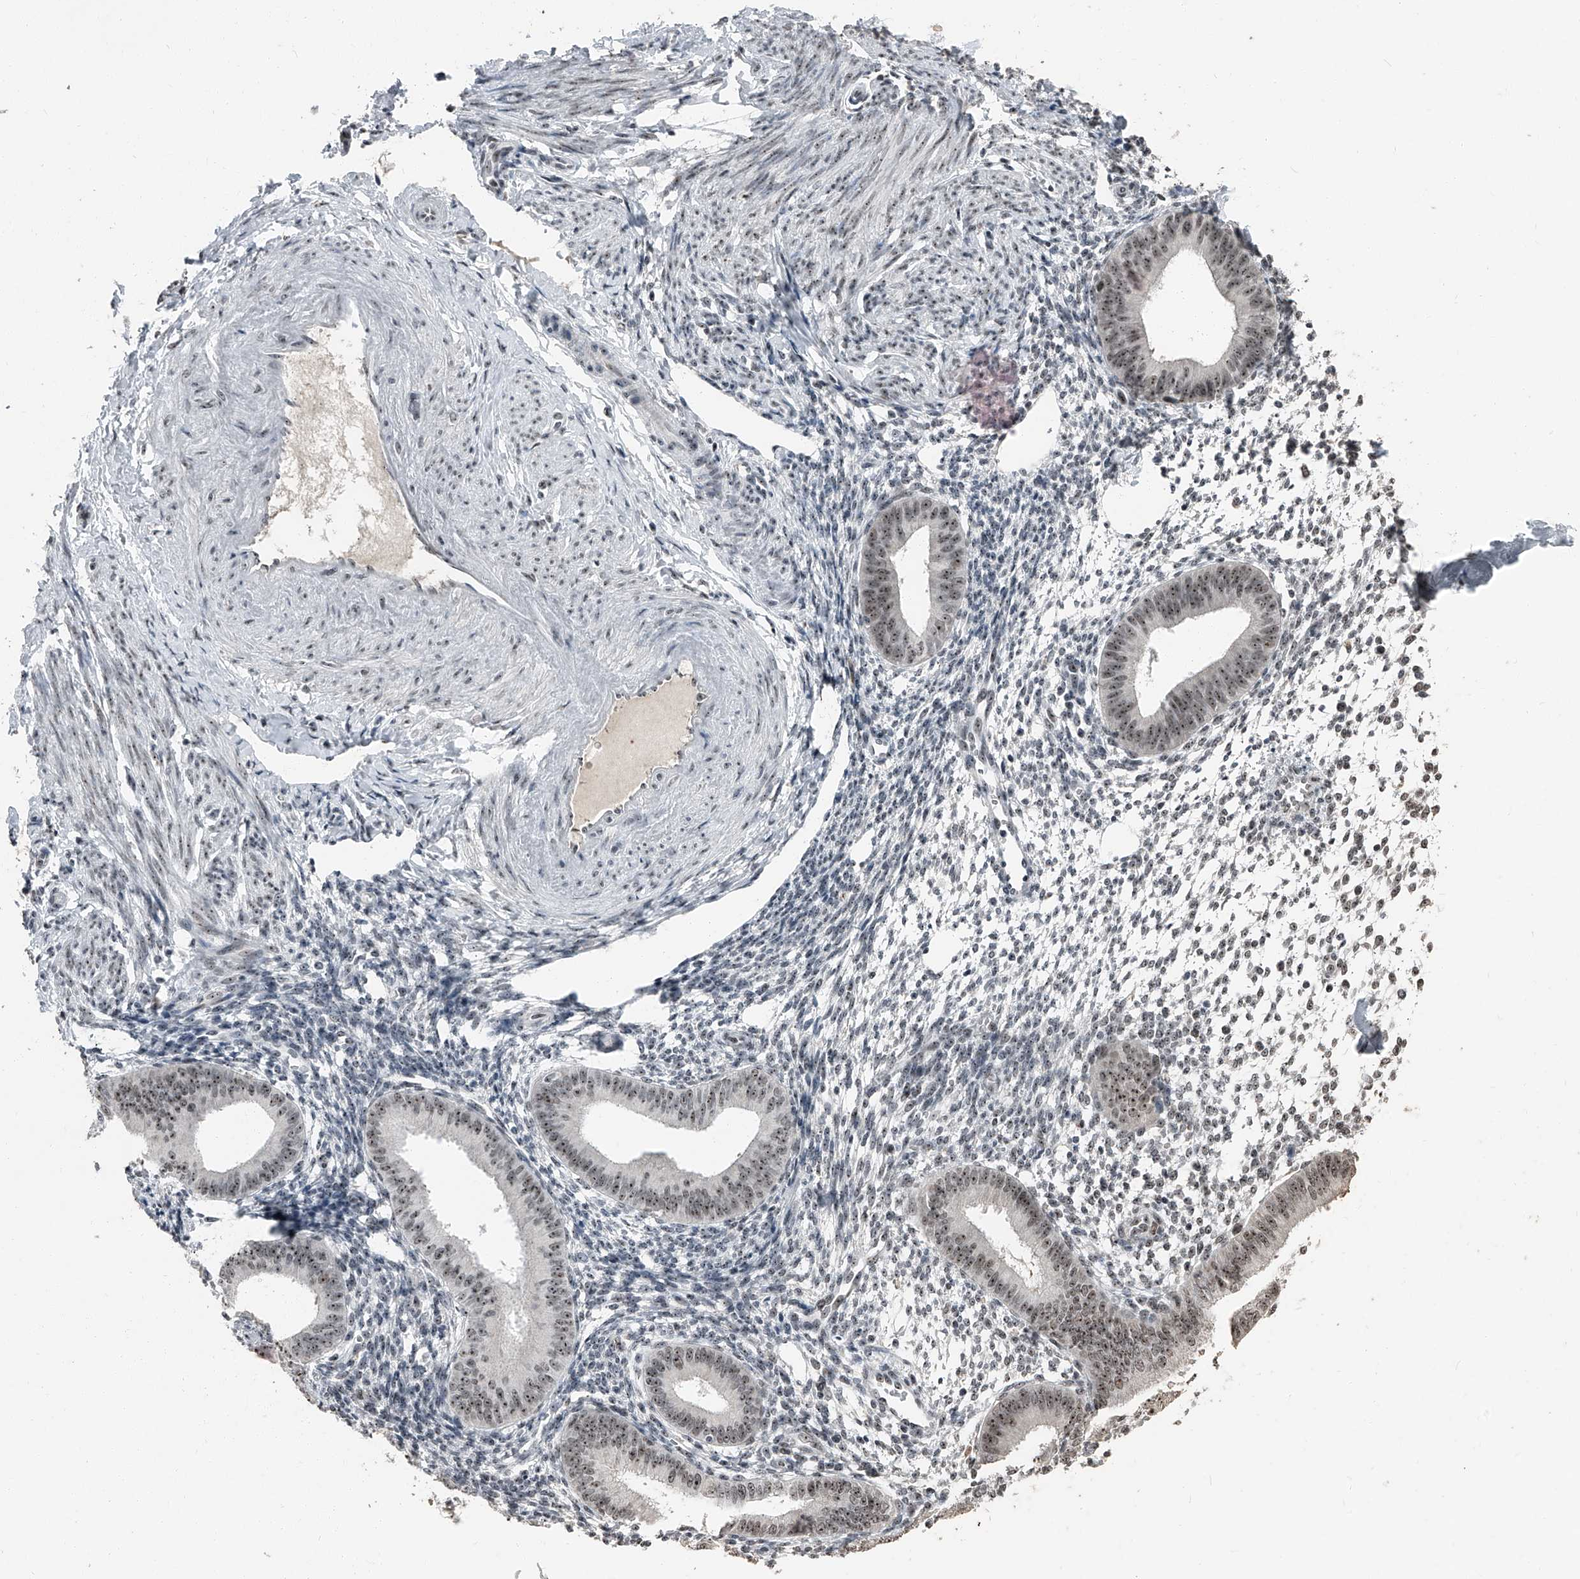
{"staining": {"intensity": "weak", "quantity": "25%-75%", "location": "nuclear"}, "tissue": "endometrium", "cell_type": "Cells in endometrial stroma", "image_type": "normal", "snomed": [{"axis": "morphology", "description": "Normal tissue, NOS"}, {"axis": "topography", "description": "Uterus"}, {"axis": "topography", "description": "Endometrium"}], "caption": "Unremarkable endometrium reveals weak nuclear expression in approximately 25%-75% of cells in endometrial stroma, visualized by immunohistochemistry.", "gene": "TCOF1", "patient": {"sex": "female", "age": 48}}